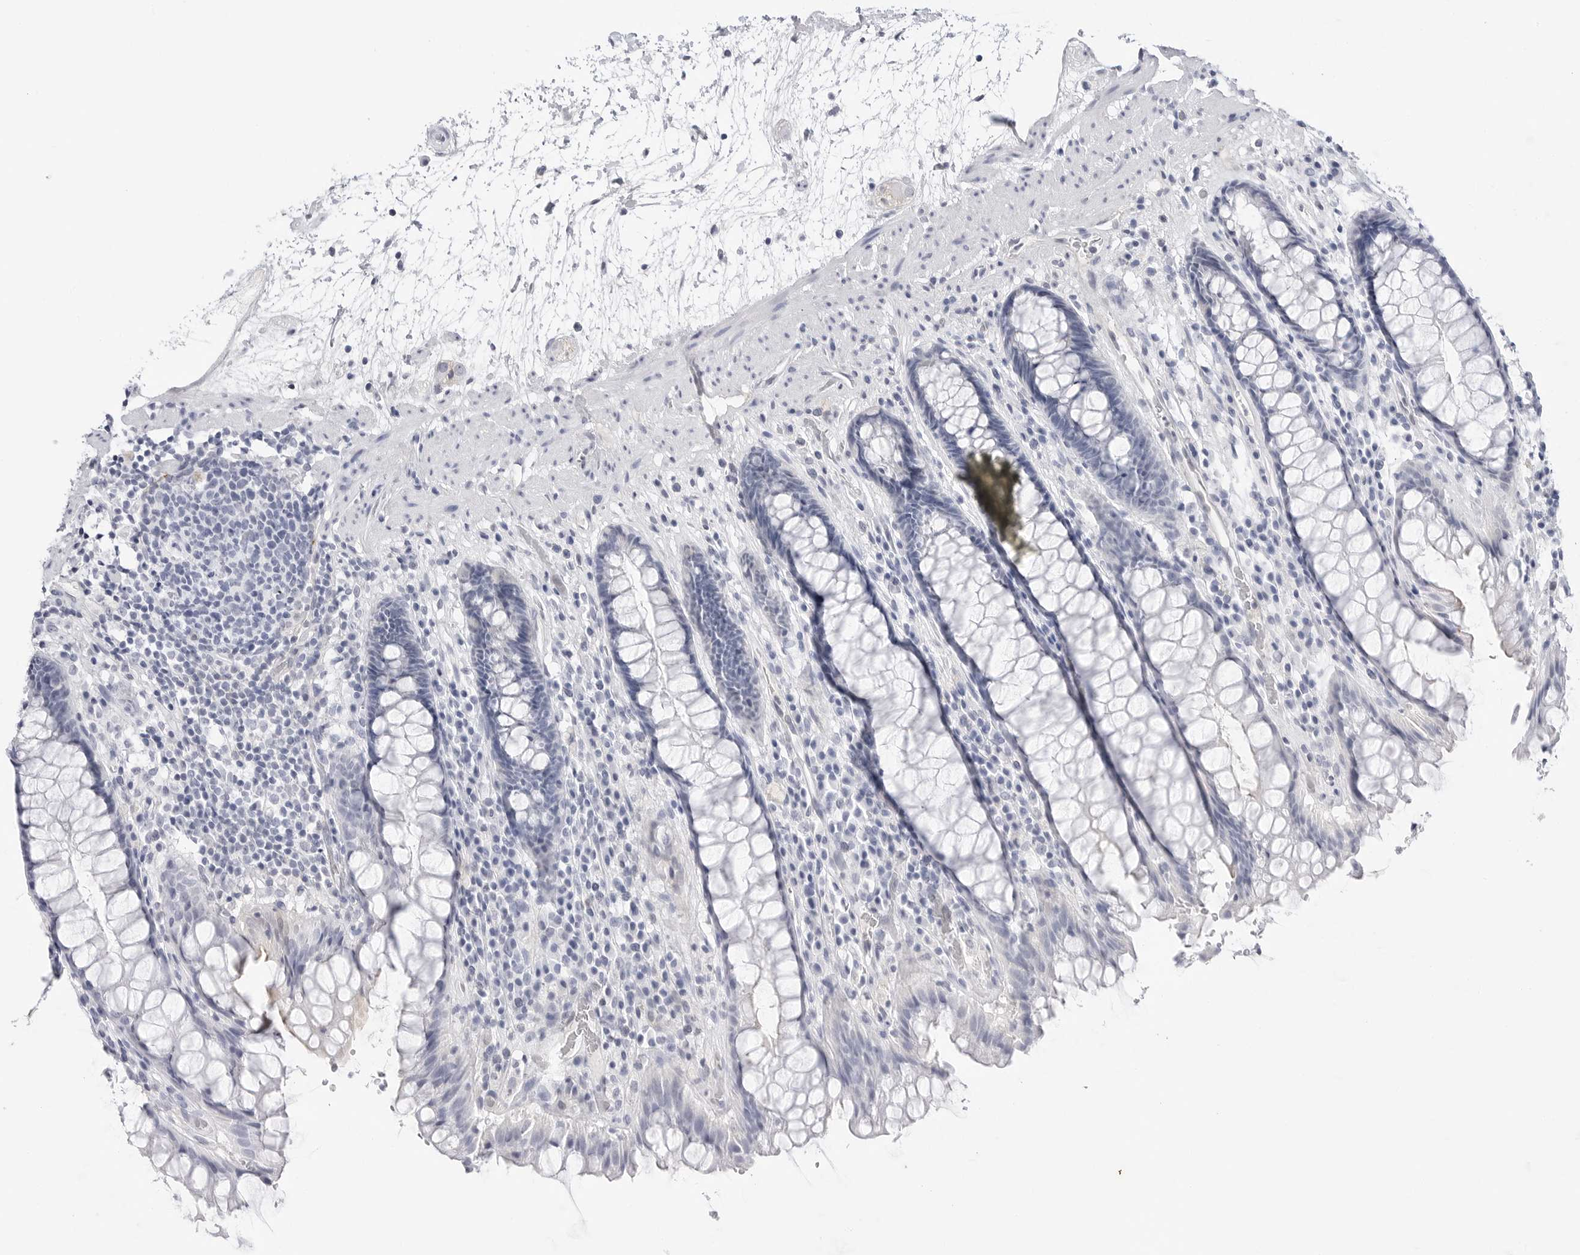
{"staining": {"intensity": "negative", "quantity": "none", "location": "none"}, "tissue": "rectum", "cell_type": "Glandular cells", "image_type": "normal", "snomed": [{"axis": "morphology", "description": "Normal tissue, NOS"}, {"axis": "topography", "description": "Rectum"}], "caption": "This image is of benign rectum stained with immunohistochemistry to label a protein in brown with the nuclei are counter-stained blue. There is no positivity in glandular cells. (DAB immunohistochemistry (IHC) with hematoxylin counter stain).", "gene": "SLC19A1", "patient": {"sex": "male", "age": 64}}